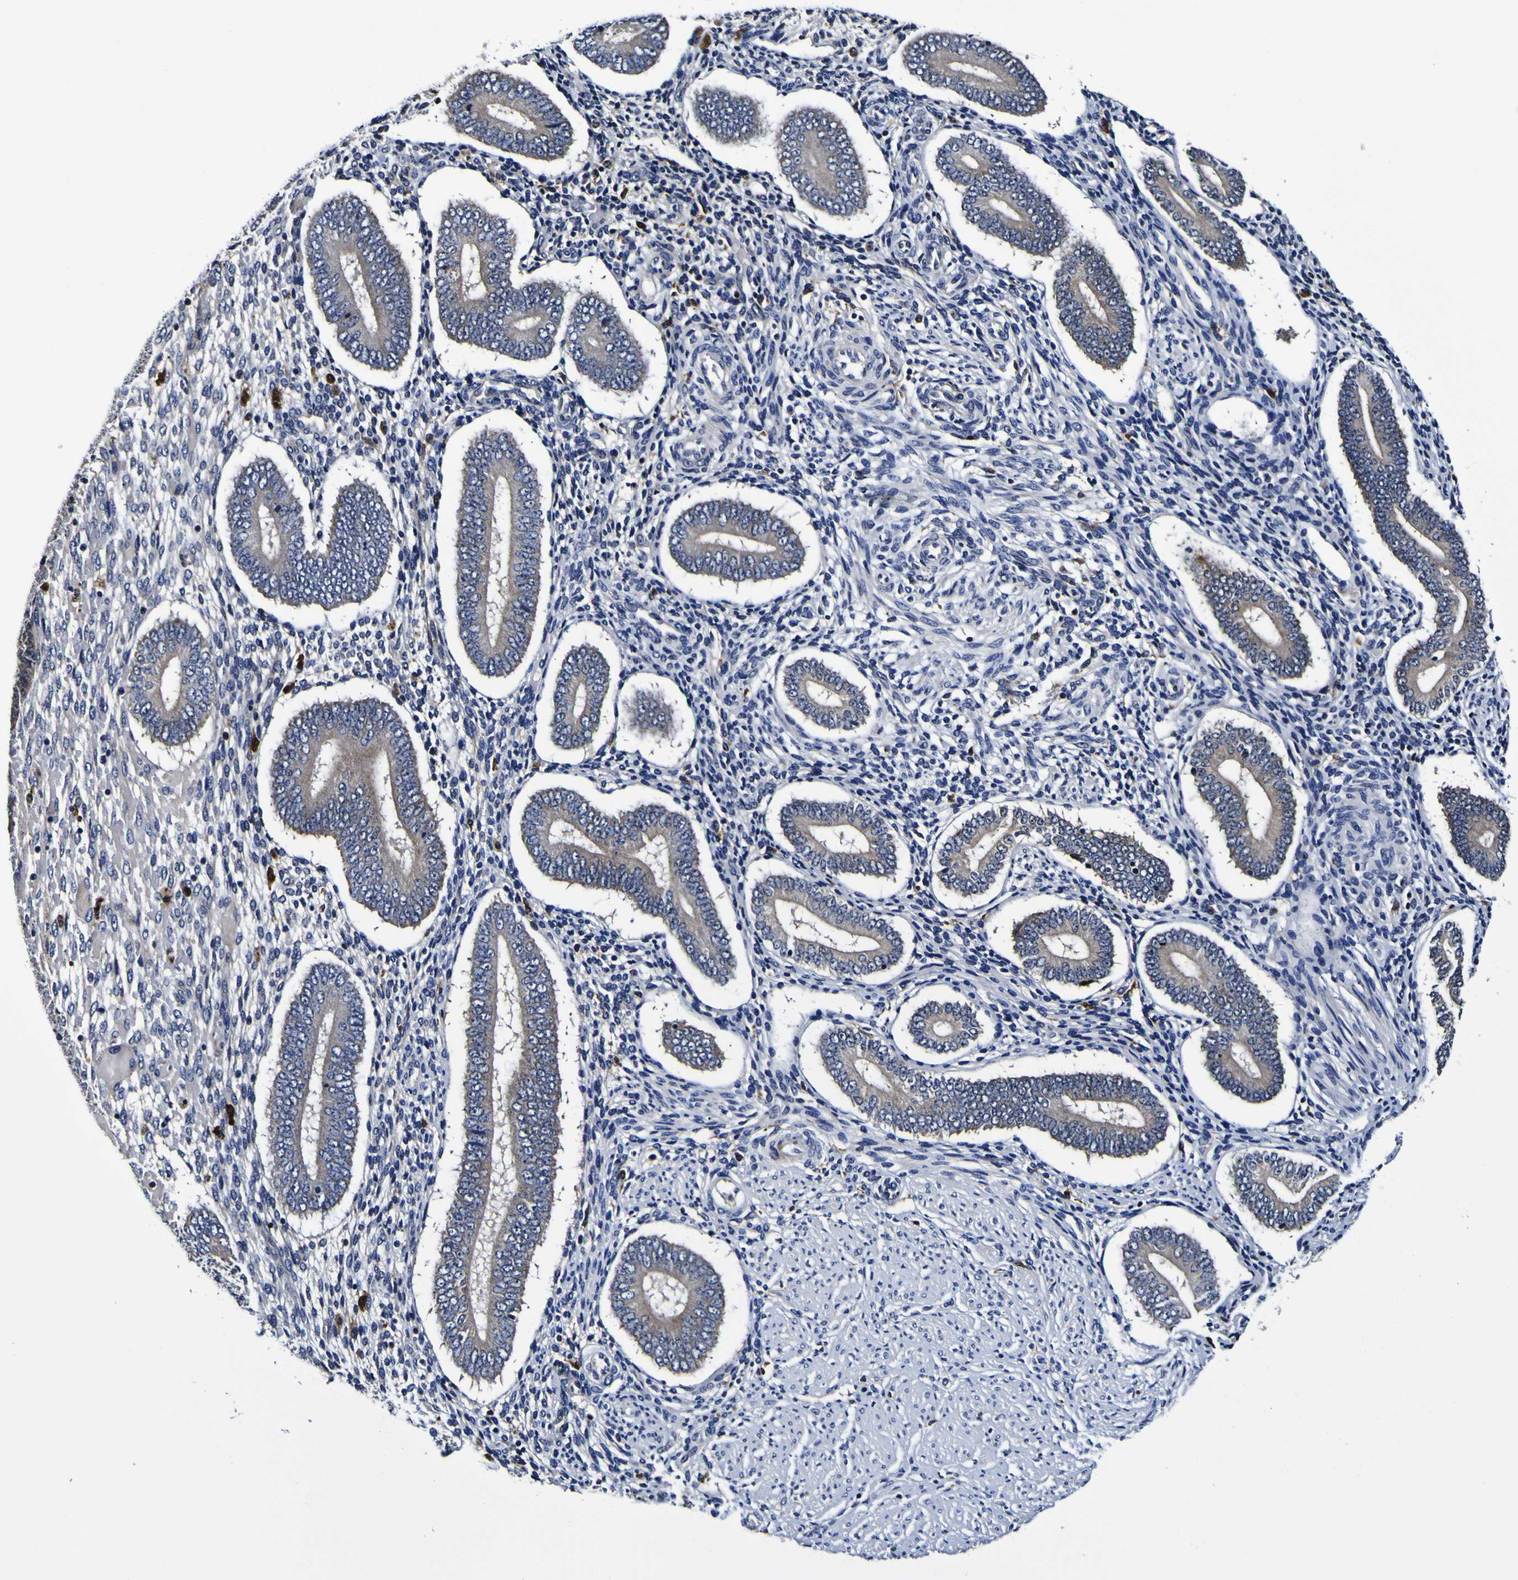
{"staining": {"intensity": "negative", "quantity": "none", "location": "none"}, "tissue": "endometrium", "cell_type": "Cells in endometrial stroma", "image_type": "normal", "snomed": [{"axis": "morphology", "description": "Normal tissue, NOS"}, {"axis": "topography", "description": "Endometrium"}], "caption": "Immunohistochemistry (IHC) photomicrograph of normal human endometrium stained for a protein (brown), which reveals no staining in cells in endometrial stroma.", "gene": "GPX1", "patient": {"sex": "female", "age": 42}}